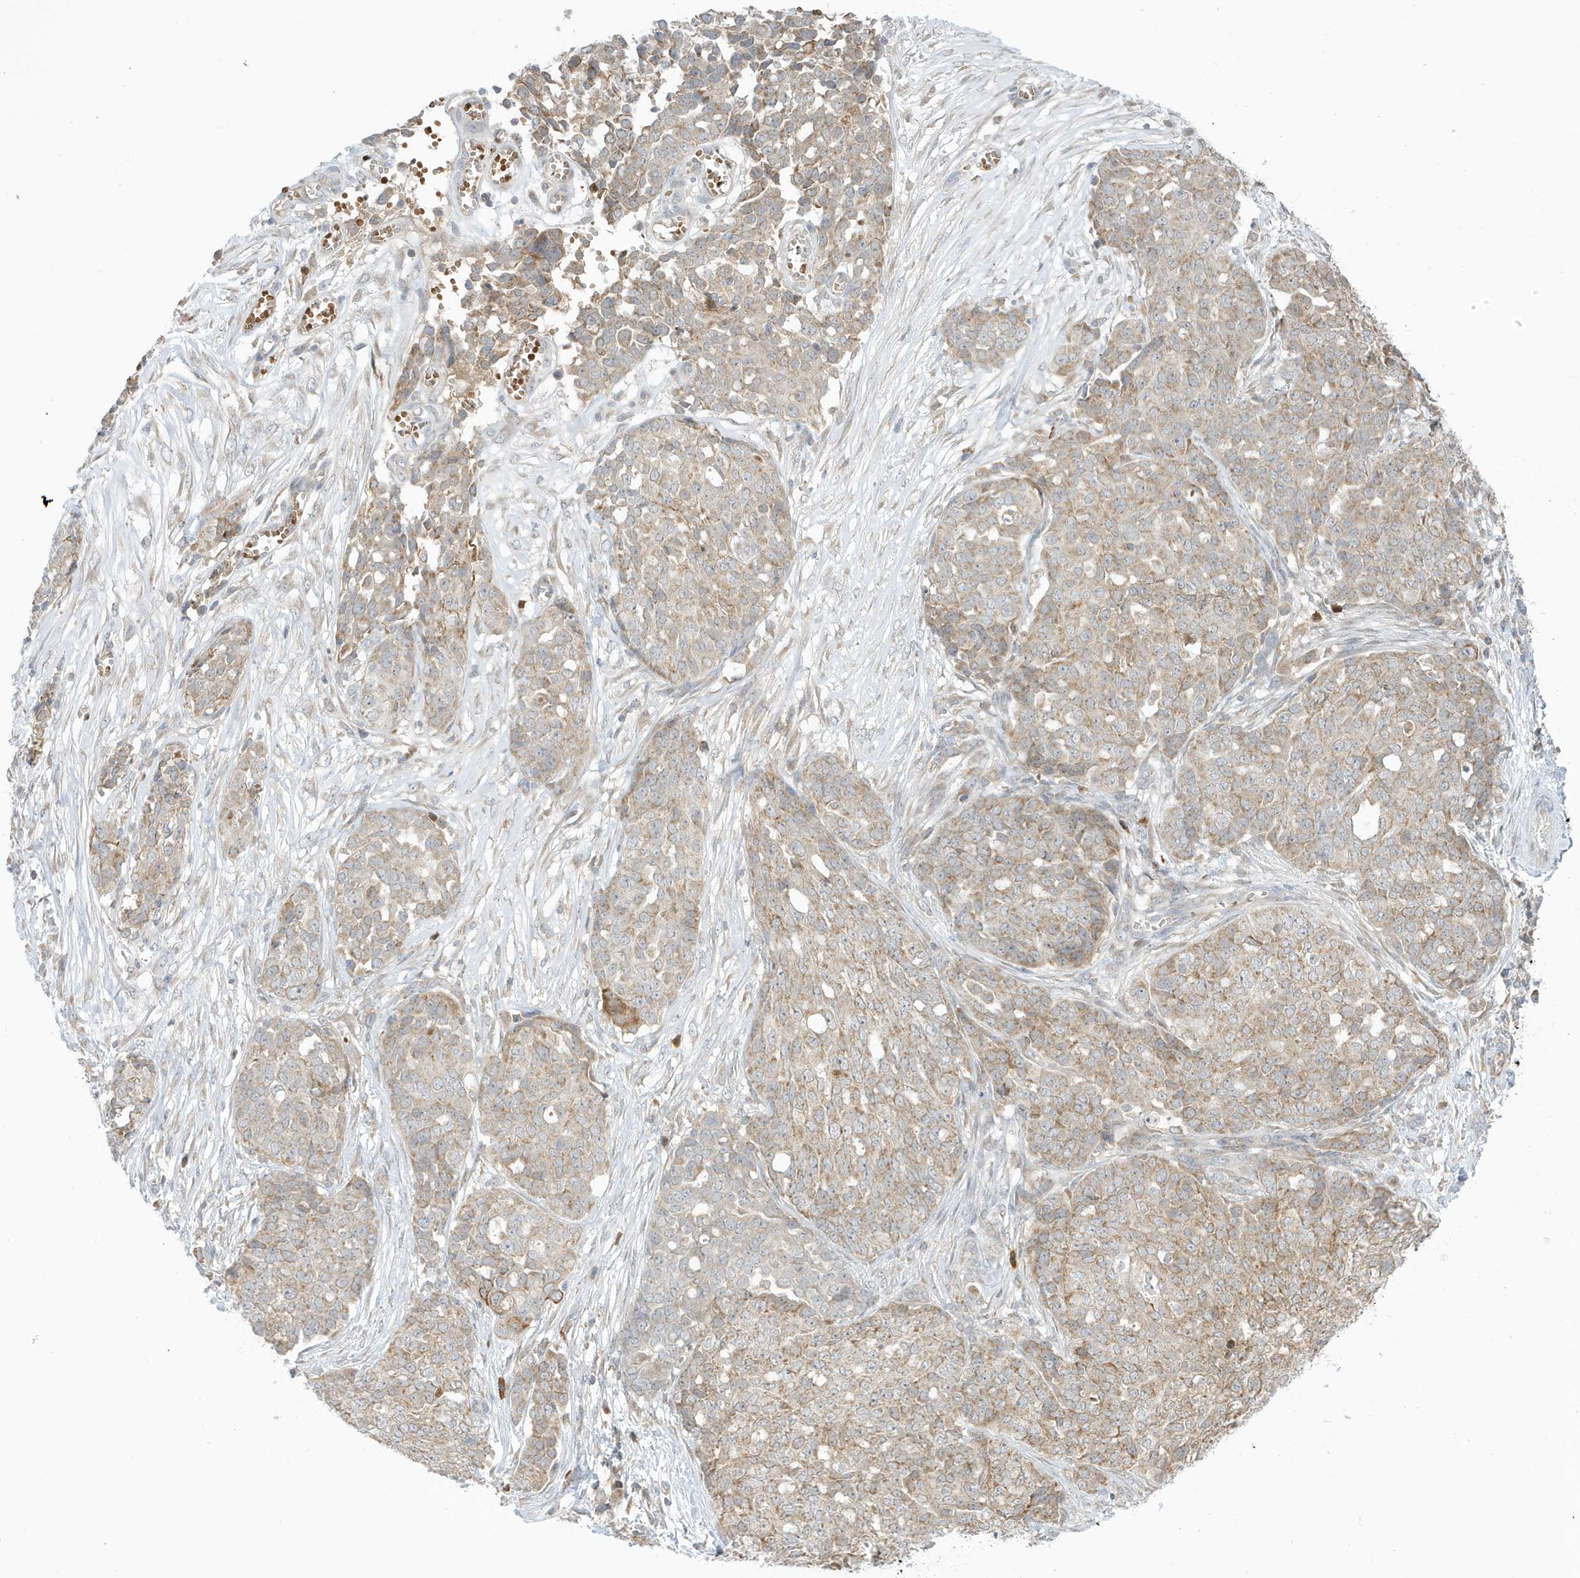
{"staining": {"intensity": "weak", "quantity": ">75%", "location": "cytoplasmic/membranous"}, "tissue": "ovarian cancer", "cell_type": "Tumor cells", "image_type": "cancer", "snomed": [{"axis": "morphology", "description": "Cystadenocarcinoma, serous, NOS"}, {"axis": "topography", "description": "Soft tissue"}, {"axis": "topography", "description": "Ovary"}], "caption": "The immunohistochemical stain labels weak cytoplasmic/membranous staining in tumor cells of ovarian serous cystadenocarcinoma tissue.", "gene": "NPPC", "patient": {"sex": "female", "age": 57}}